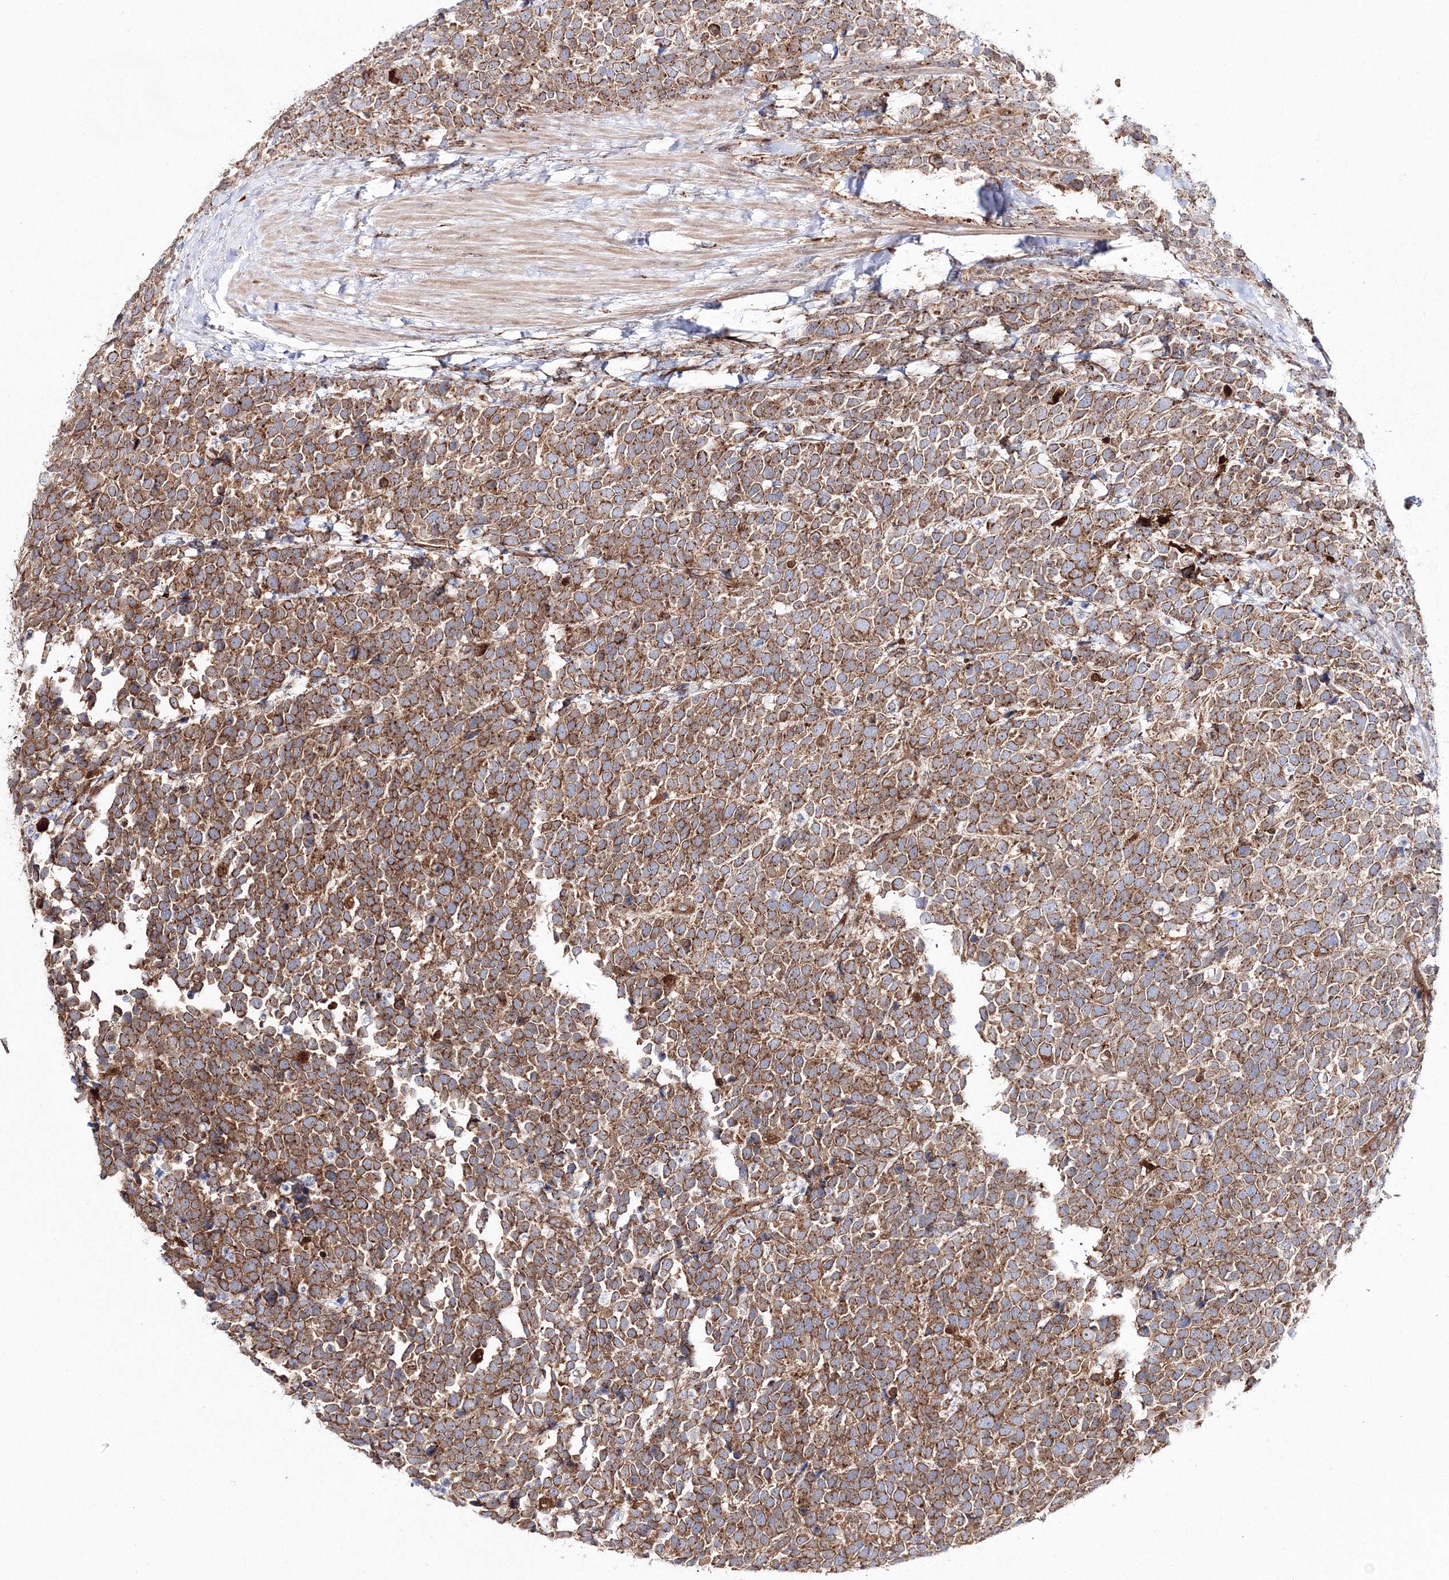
{"staining": {"intensity": "moderate", "quantity": ">75%", "location": "cytoplasmic/membranous"}, "tissue": "urothelial cancer", "cell_type": "Tumor cells", "image_type": "cancer", "snomed": [{"axis": "morphology", "description": "Urothelial carcinoma, High grade"}, {"axis": "topography", "description": "Urinary bladder"}], "caption": "Tumor cells exhibit medium levels of moderate cytoplasmic/membranous expression in approximately >75% of cells in high-grade urothelial carcinoma.", "gene": "ARCN1", "patient": {"sex": "female", "age": 82}}